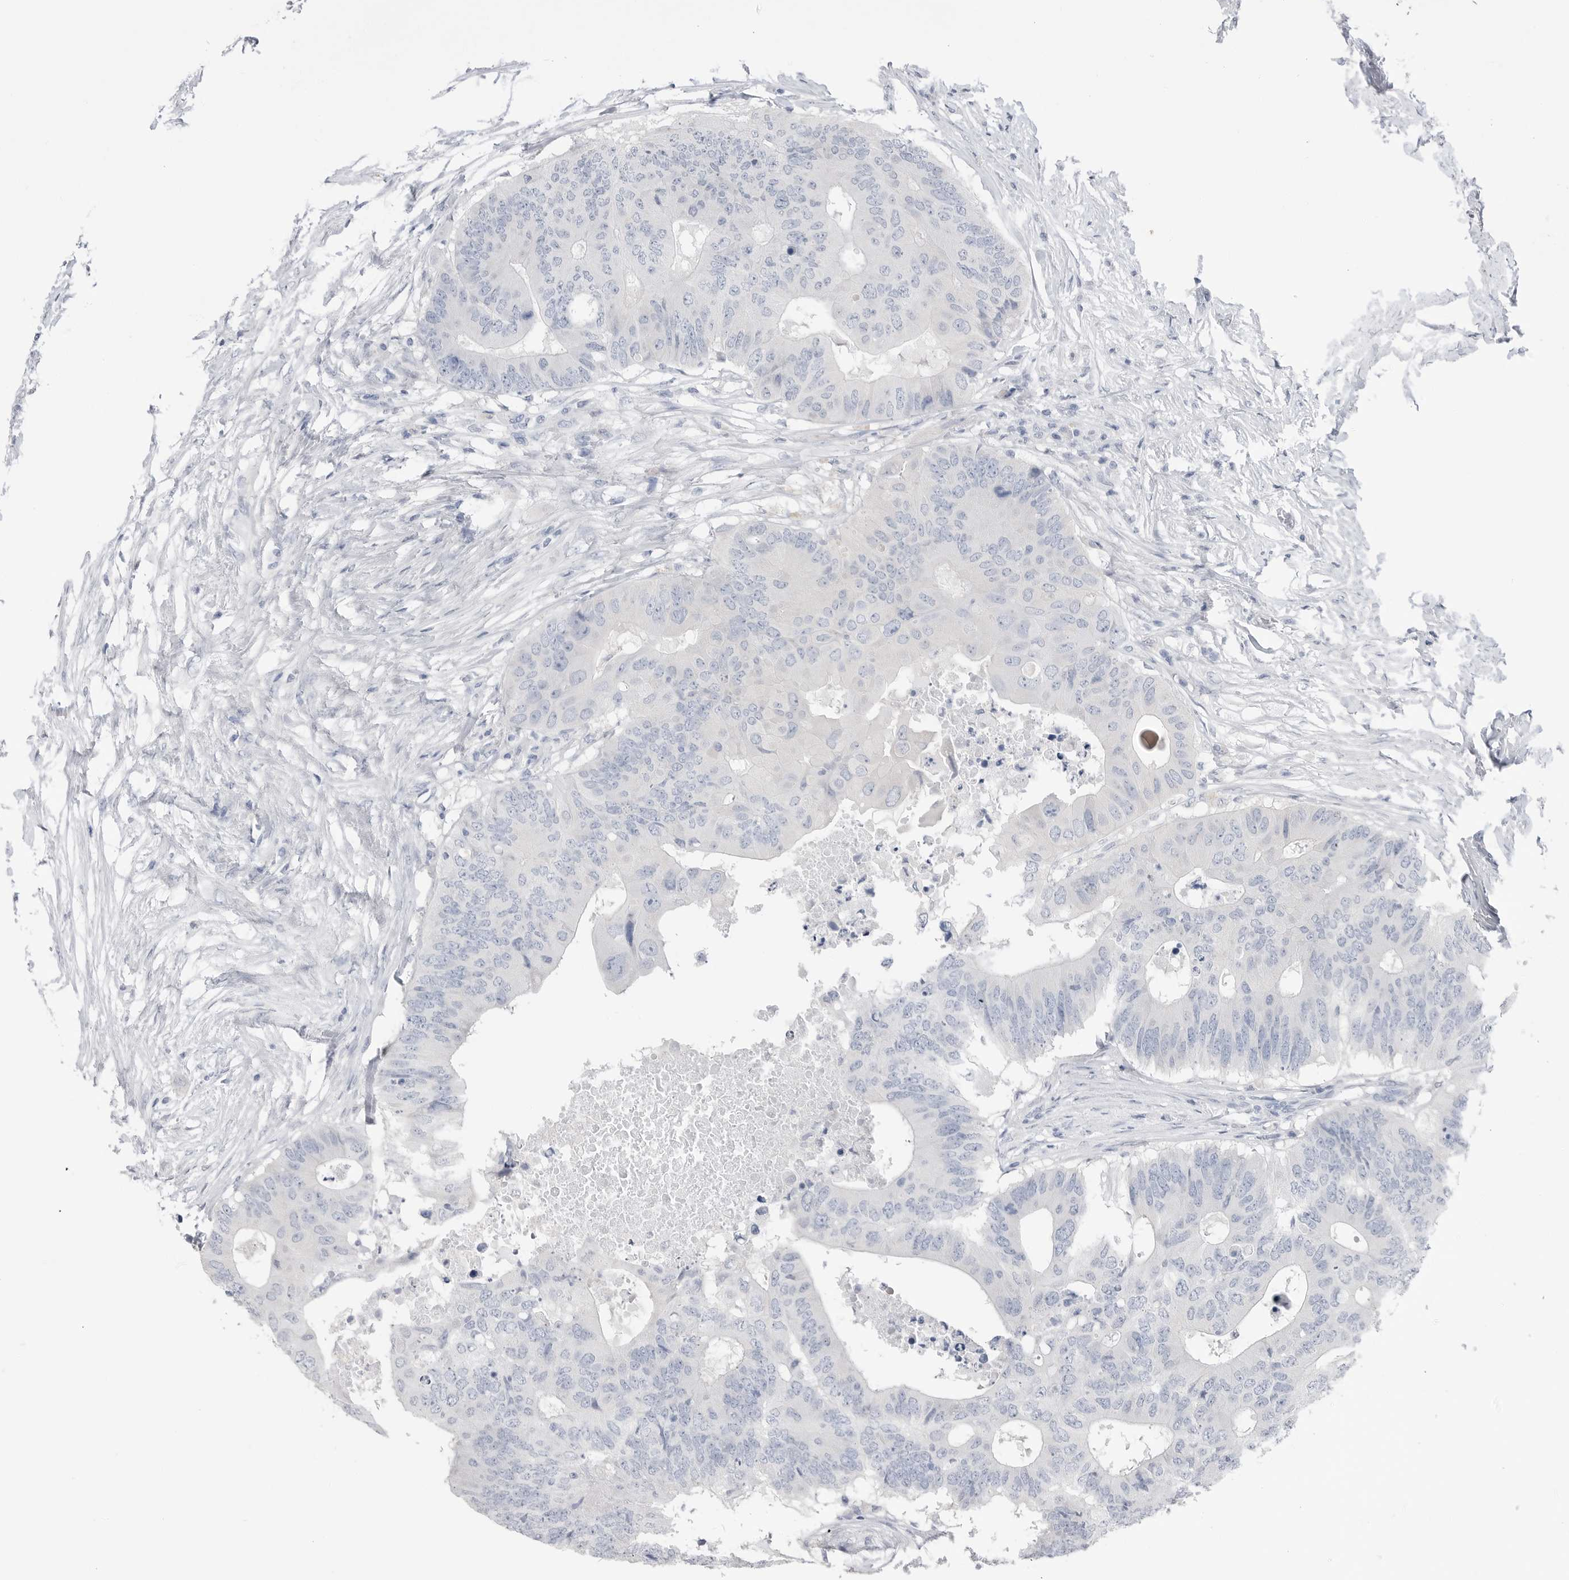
{"staining": {"intensity": "negative", "quantity": "none", "location": "none"}, "tissue": "colorectal cancer", "cell_type": "Tumor cells", "image_type": "cancer", "snomed": [{"axis": "morphology", "description": "Adenocarcinoma, NOS"}, {"axis": "topography", "description": "Colon"}], "caption": "The photomicrograph reveals no staining of tumor cells in colorectal adenocarcinoma. (Stains: DAB (3,3'-diaminobenzidine) IHC with hematoxylin counter stain, Microscopy: brightfield microscopy at high magnification).", "gene": "ABHD12", "patient": {"sex": "male", "age": 71}}